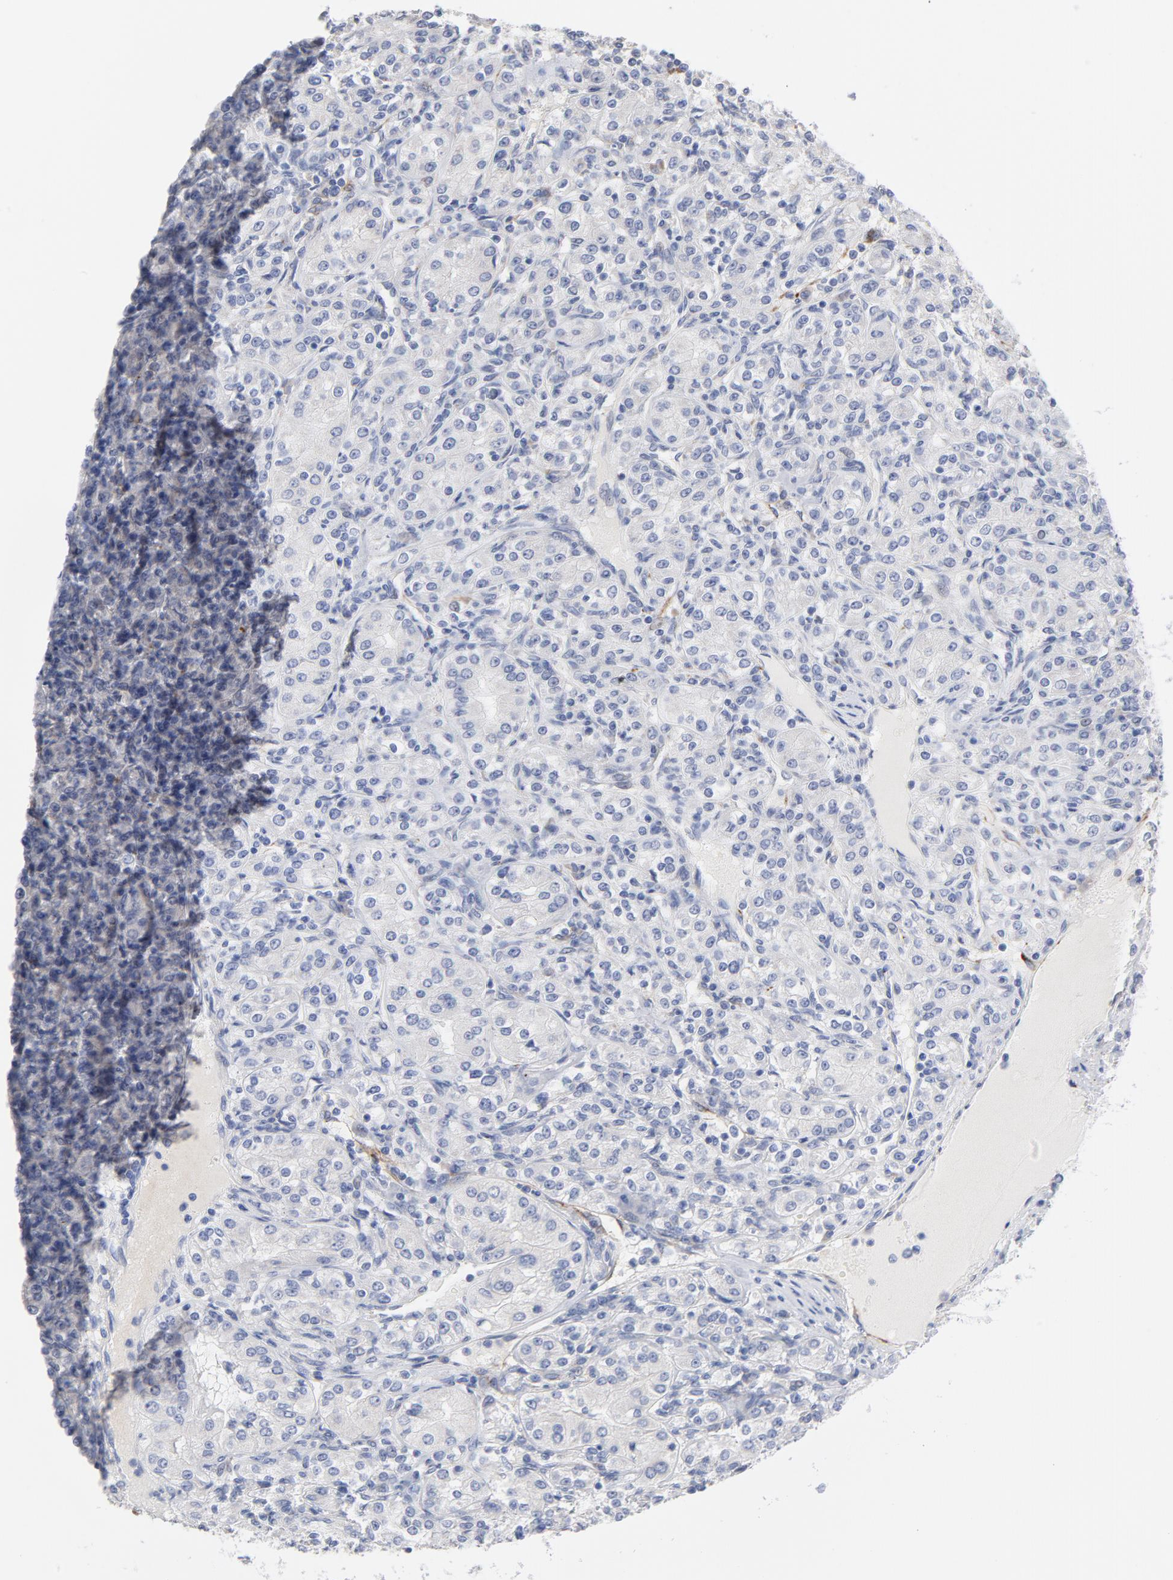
{"staining": {"intensity": "negative", "quantity": "none", "location": "none"}, "tissue": "renal cancer", "cell_type": "Tumor cells", "image_type": "cancer", "snomed": [{"axis": "morphology", "description": "Adenocarcinoma, NOS"}, {"axis": "topography", "description": "Kidney"}], "caption": "This is a image of IHC staining of renal adenocarcinoma, which shows no staining in tumor cells.", "gene": "CPE", "patient": {"sex": "male", "age": 77}}